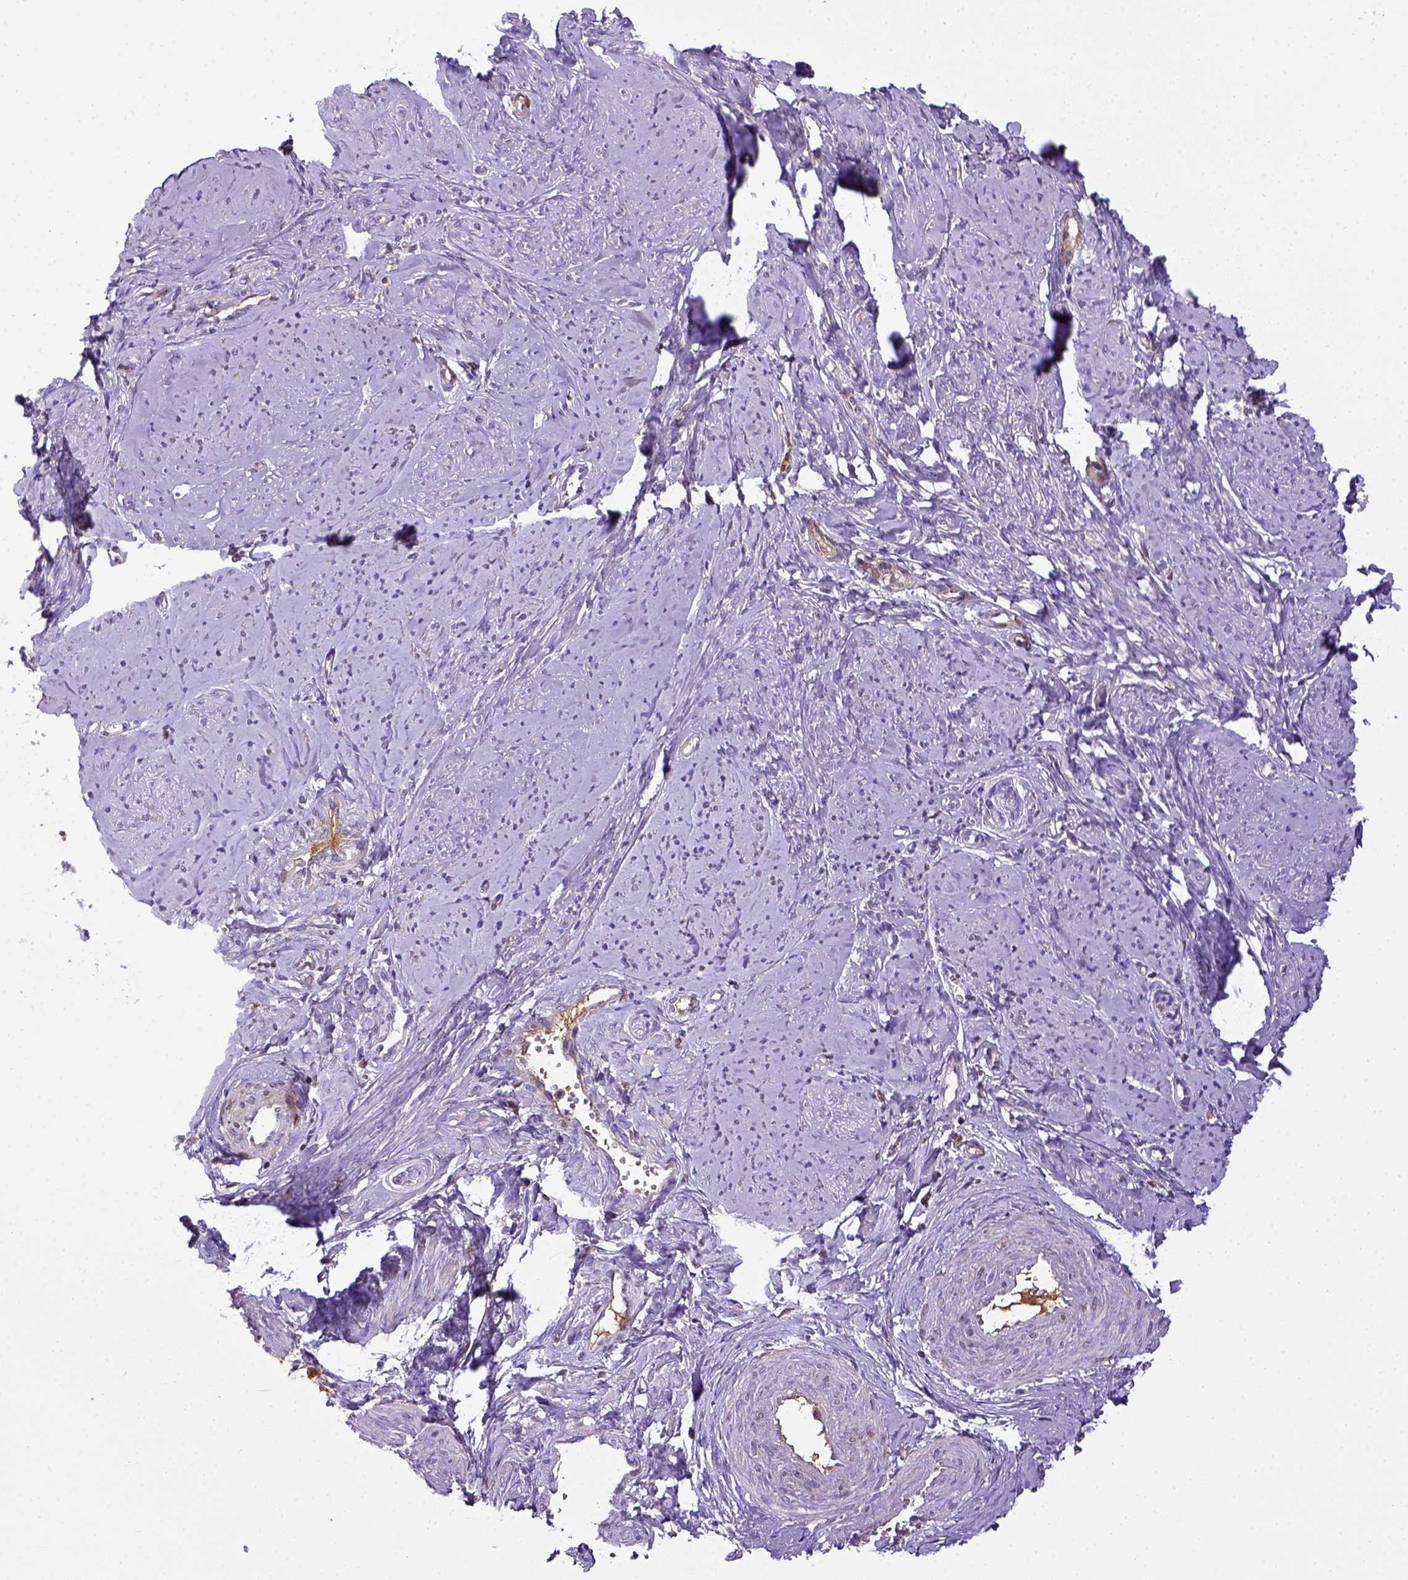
{"staining": {"intensity": "negative", "quantity": "none", "location": "none"}, "tissue": "smooth muscle", "cell_type": "Smooth muscle cells", "image_type": "normal", "snomed": [{"axis": "morphology", "description": "Normal tissue, NOS"}, {"axis": "topography", "description": "Smooth muscle"}], "caption": "The histopathology image exhibits no staining of smooth muscle cells in normal smooth muscle.", "gene": "ITIH4", "patient": {"sex": "female", "age": 48}}